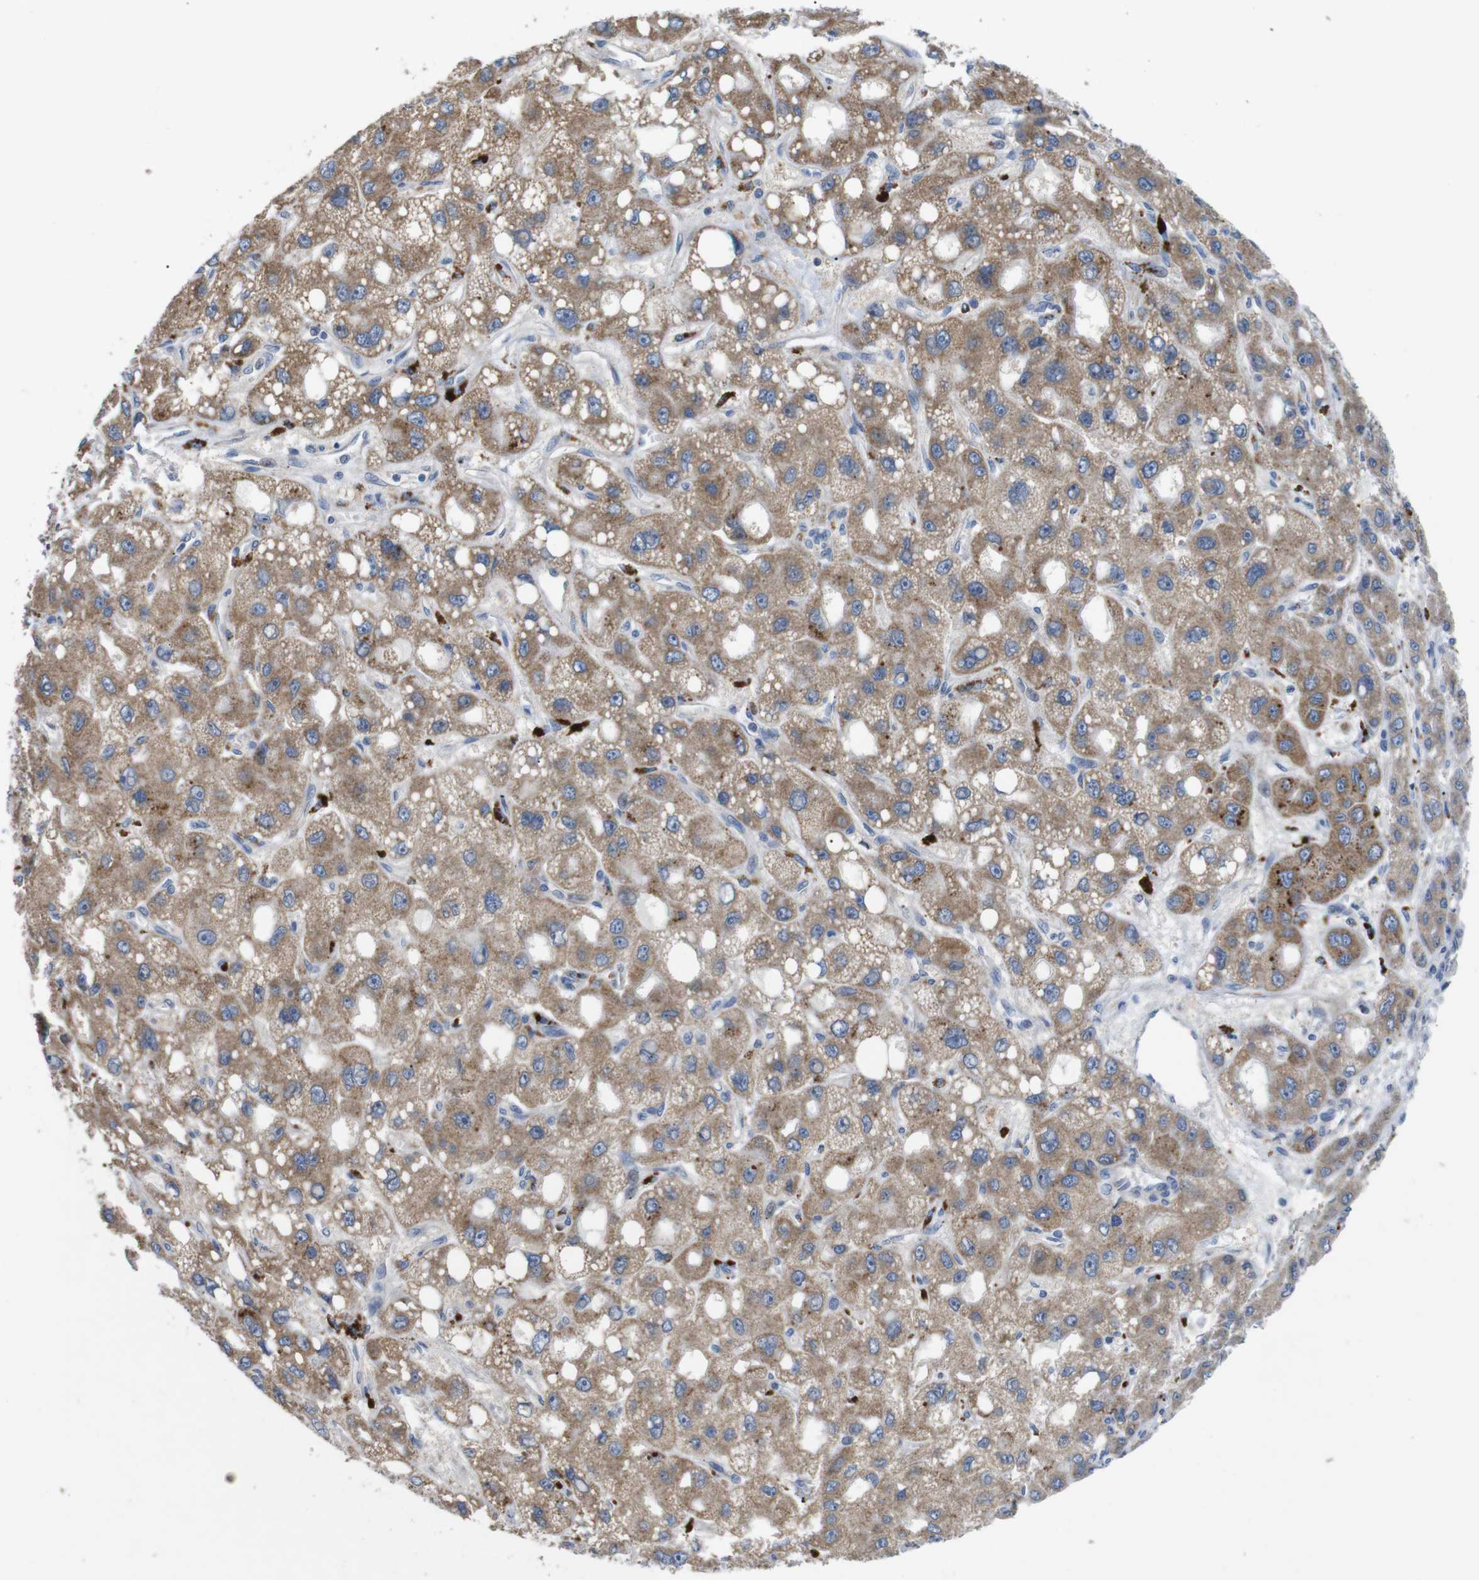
{"staining": {"intensity": "moderate", "quantity": ">75%", "location": "cytoplasmic/membranous"}, "tissue": "liver cancer", "cell_type": "Tumor cells", "image_type": "cancer", "snomed": [{"axis": "morphology", "description": "Carcinoma, Hepatocellular, NOS"}, {"axis": "topography", "description": "Liver"}], "caption": "Immunohistochemical staining of human liver hepatocellular carcinoma exhibits moderate cytoplasmic/membranous protein positivity in approximately >75% of tumor cells.", "gene": "F2RL1", "patient": {"sex": "male", "age": 55}}